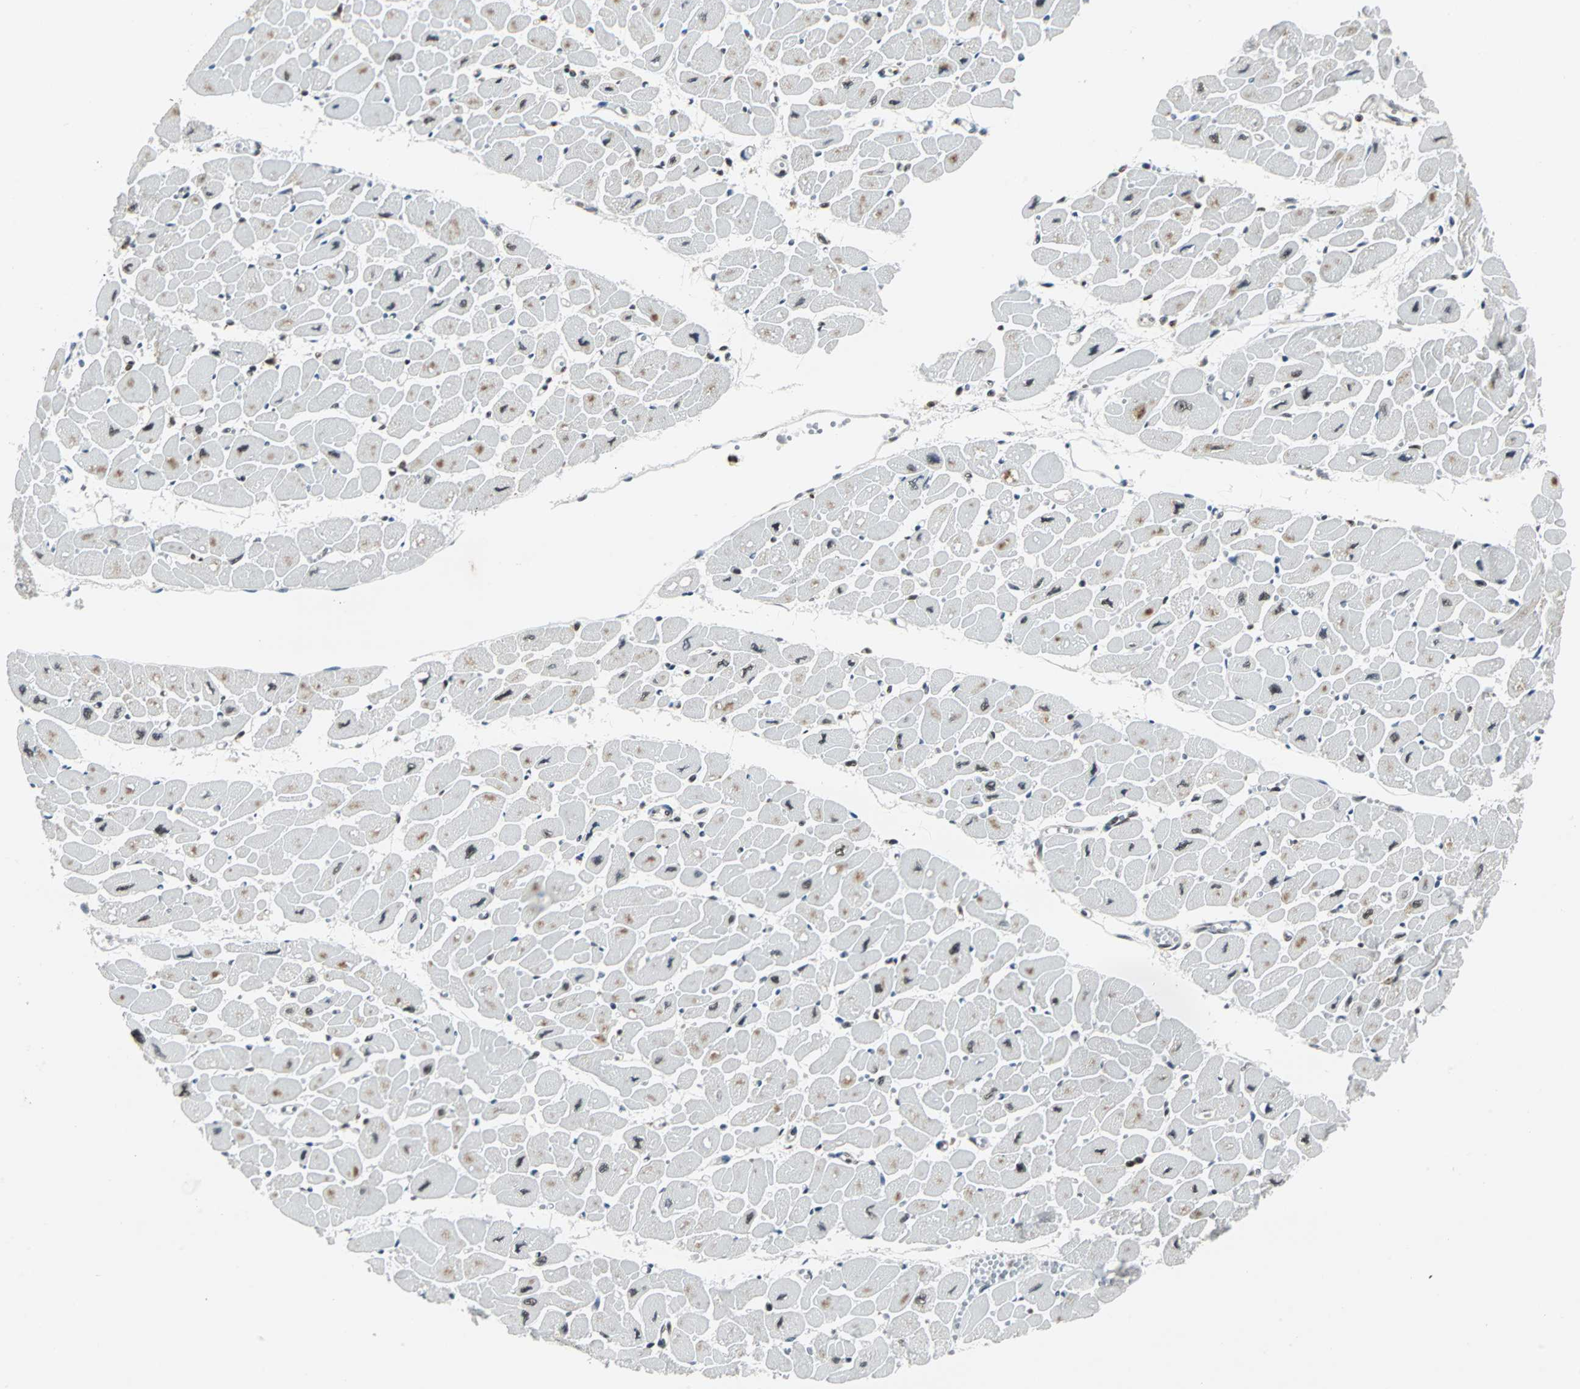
{"staining": {"intensity": "strong", "quantity": "25%-75%", "location": "nuclear"}, "tissue": "heart muscle", "cell_type": "Cardiomyocytes", "image_type": "normal", "snomed": [{"axis": "morphology", "description": "Normal tissue, NOS"}, {"axis": "topography", "description": "Heart"}], "caption": "This is a histology image of immunohistochemistry (IHC) staining of normal heart muscle, which shows strong expression in the nuclear of cardiomyocytes.", "gene": "XRCC4", "patient": {"sex": "female", "age": 54}}